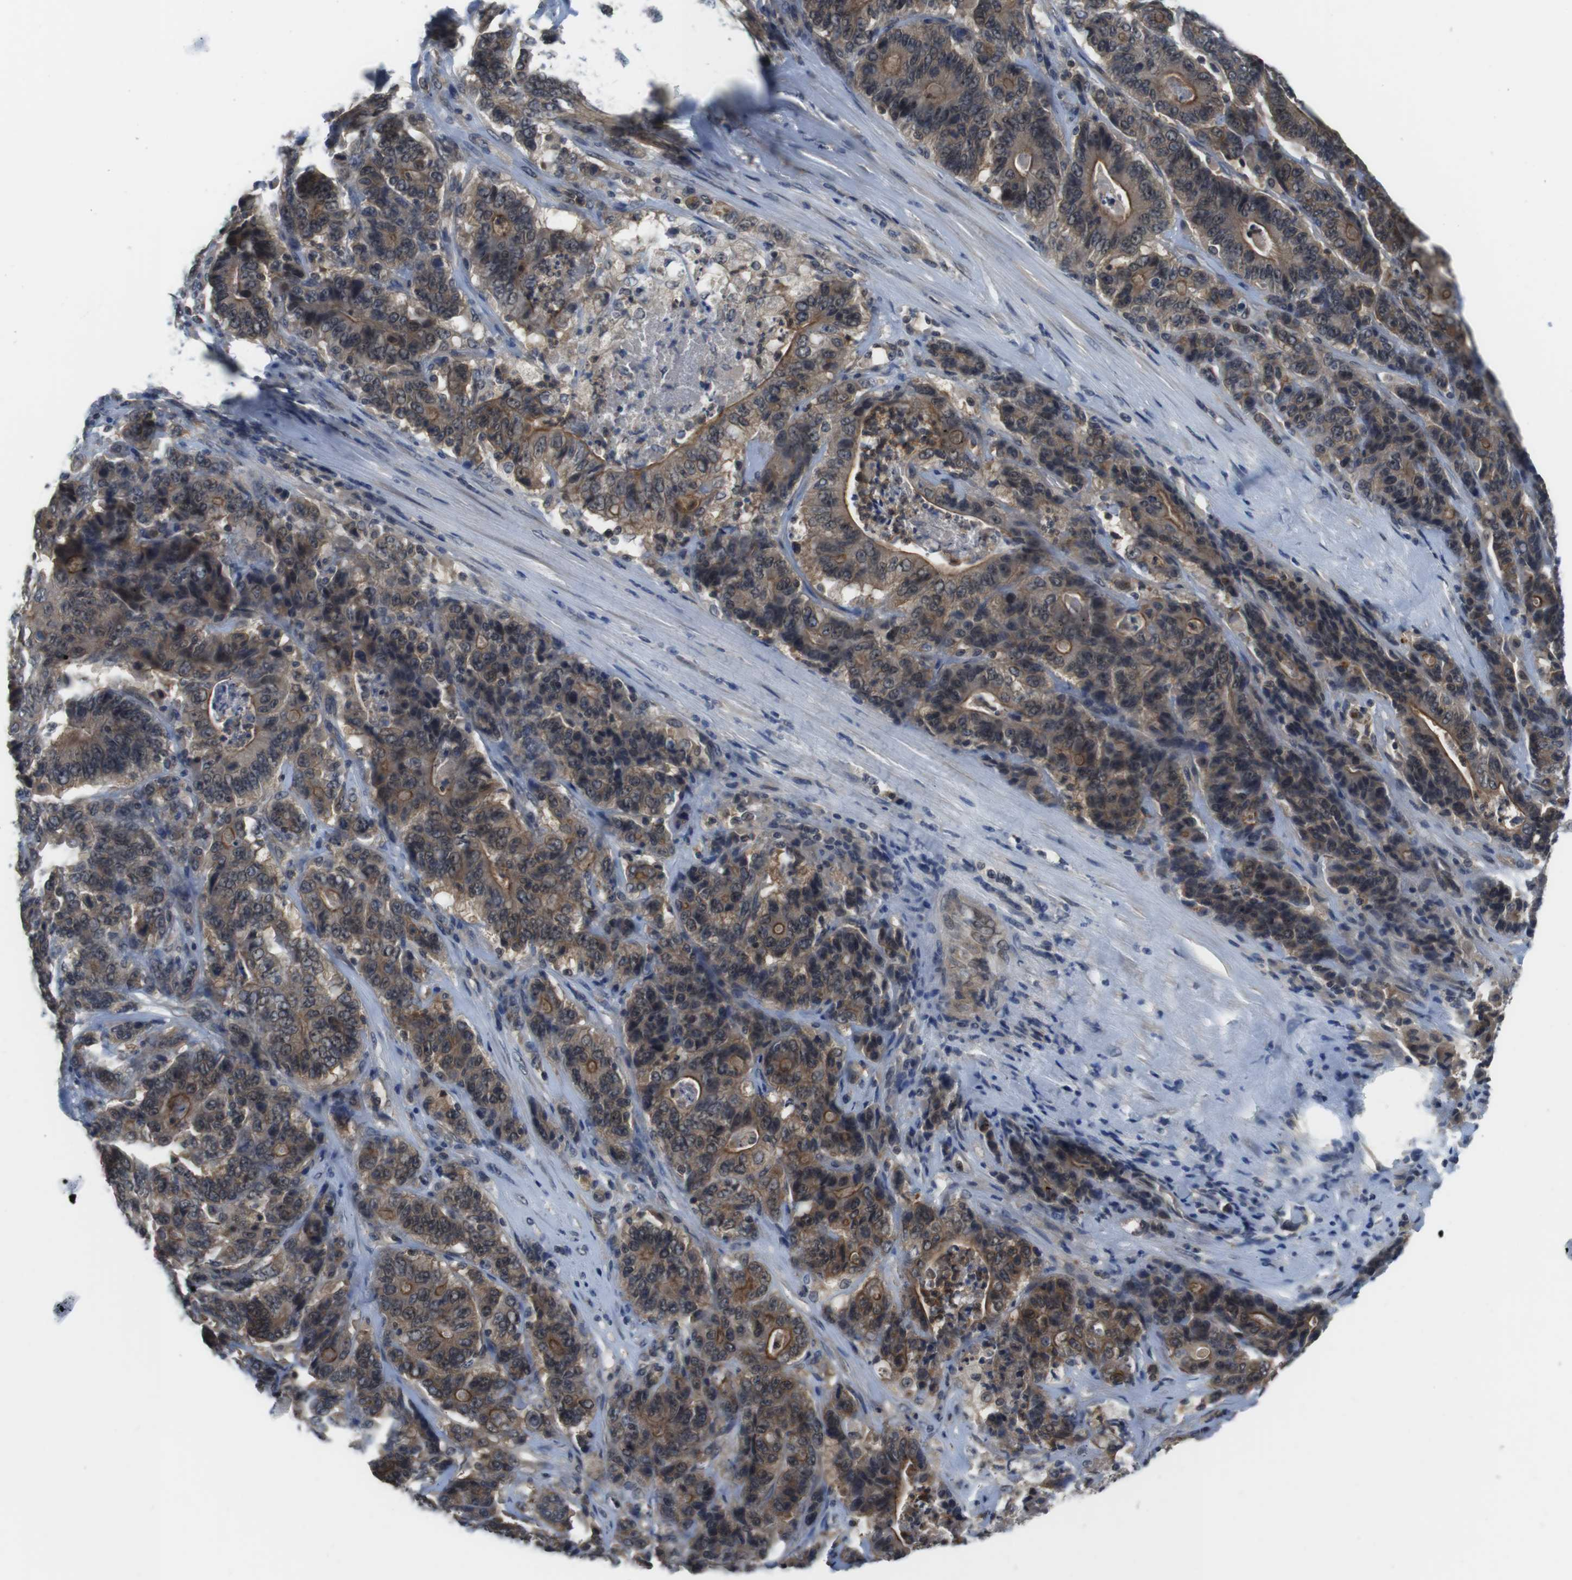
{"staining": {"intensity": "moderate", "quantity": ">75%", "location": "cytoplasmic/membranous"}, "tissue": "stomach cancer", "cell_type": "Tumor cells", "image_type": "cancer", "snomed": [{"axis": "morphology", "description": "Adenocarcinoma, NOS"}, {"axis": "topography", "description": "Stomach"}], "caption": "Approximately >75% of tumor cells in human stomach cancer display moderate cytoplasmic/membranous protein expression as visualized by brown immunohistochemical staining.", "gene": "FADD", "patient": {"sex": "female", "age": 73}}